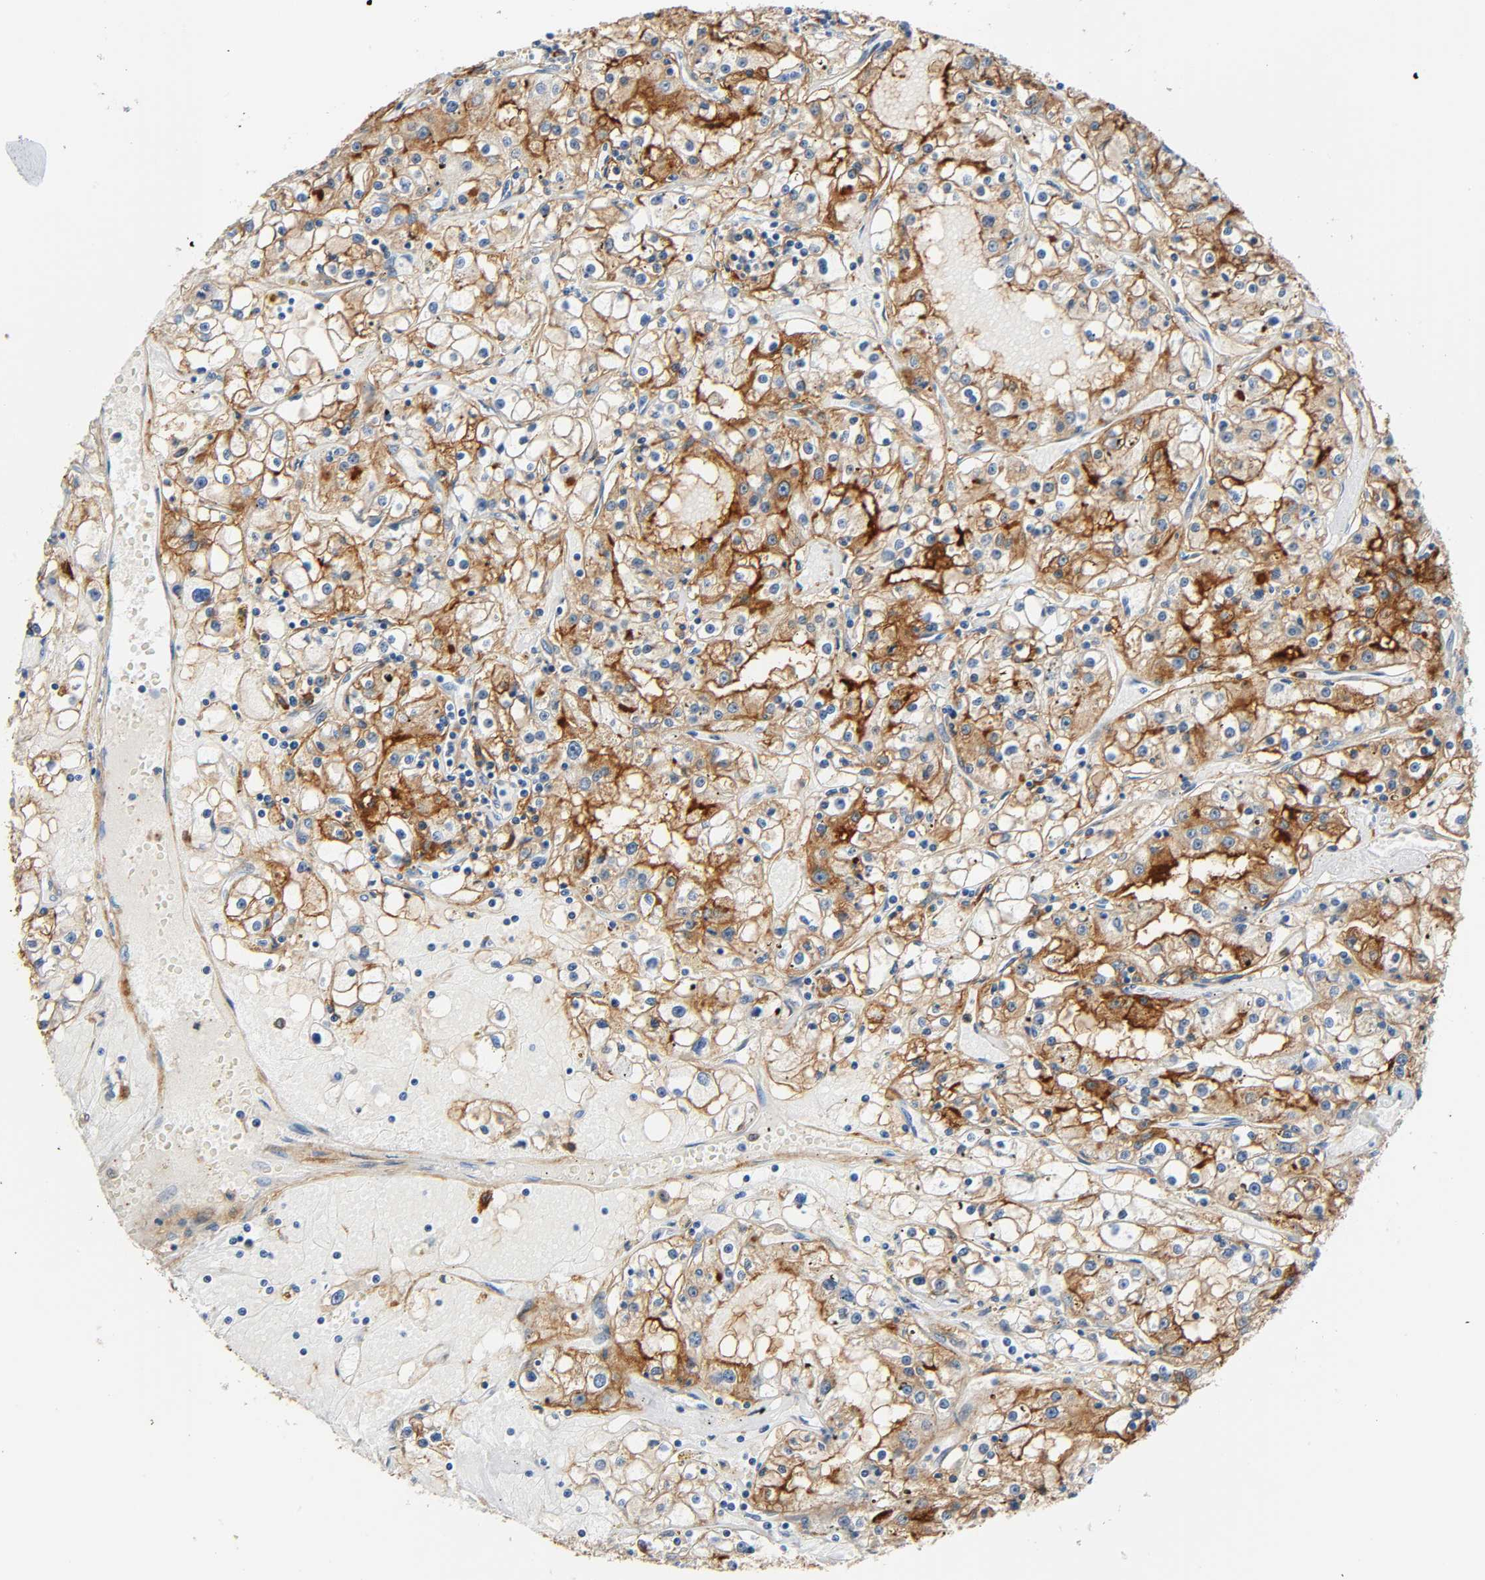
{"staining": {"intensity": "strong", "quantity": "25%-75%", "location": "cytoplasmic/membranous"}, "tissue": "renal cancer", "cell_type": "Tumor cells", "image_type": "cancer", "snomed": [{"axis": "morphology", "description": "Adenocarcinoma, NOS"}, {"axis": "topography", "description": "Kidney"}], "caption": "Tumor cells show high levels of strong cytoplasmic/membranous positivity in about 25%-75% of cells in adenocarcinoma (renal).", "gene": "ANPEP", "patient": {"sex": "male", "age": 56}}